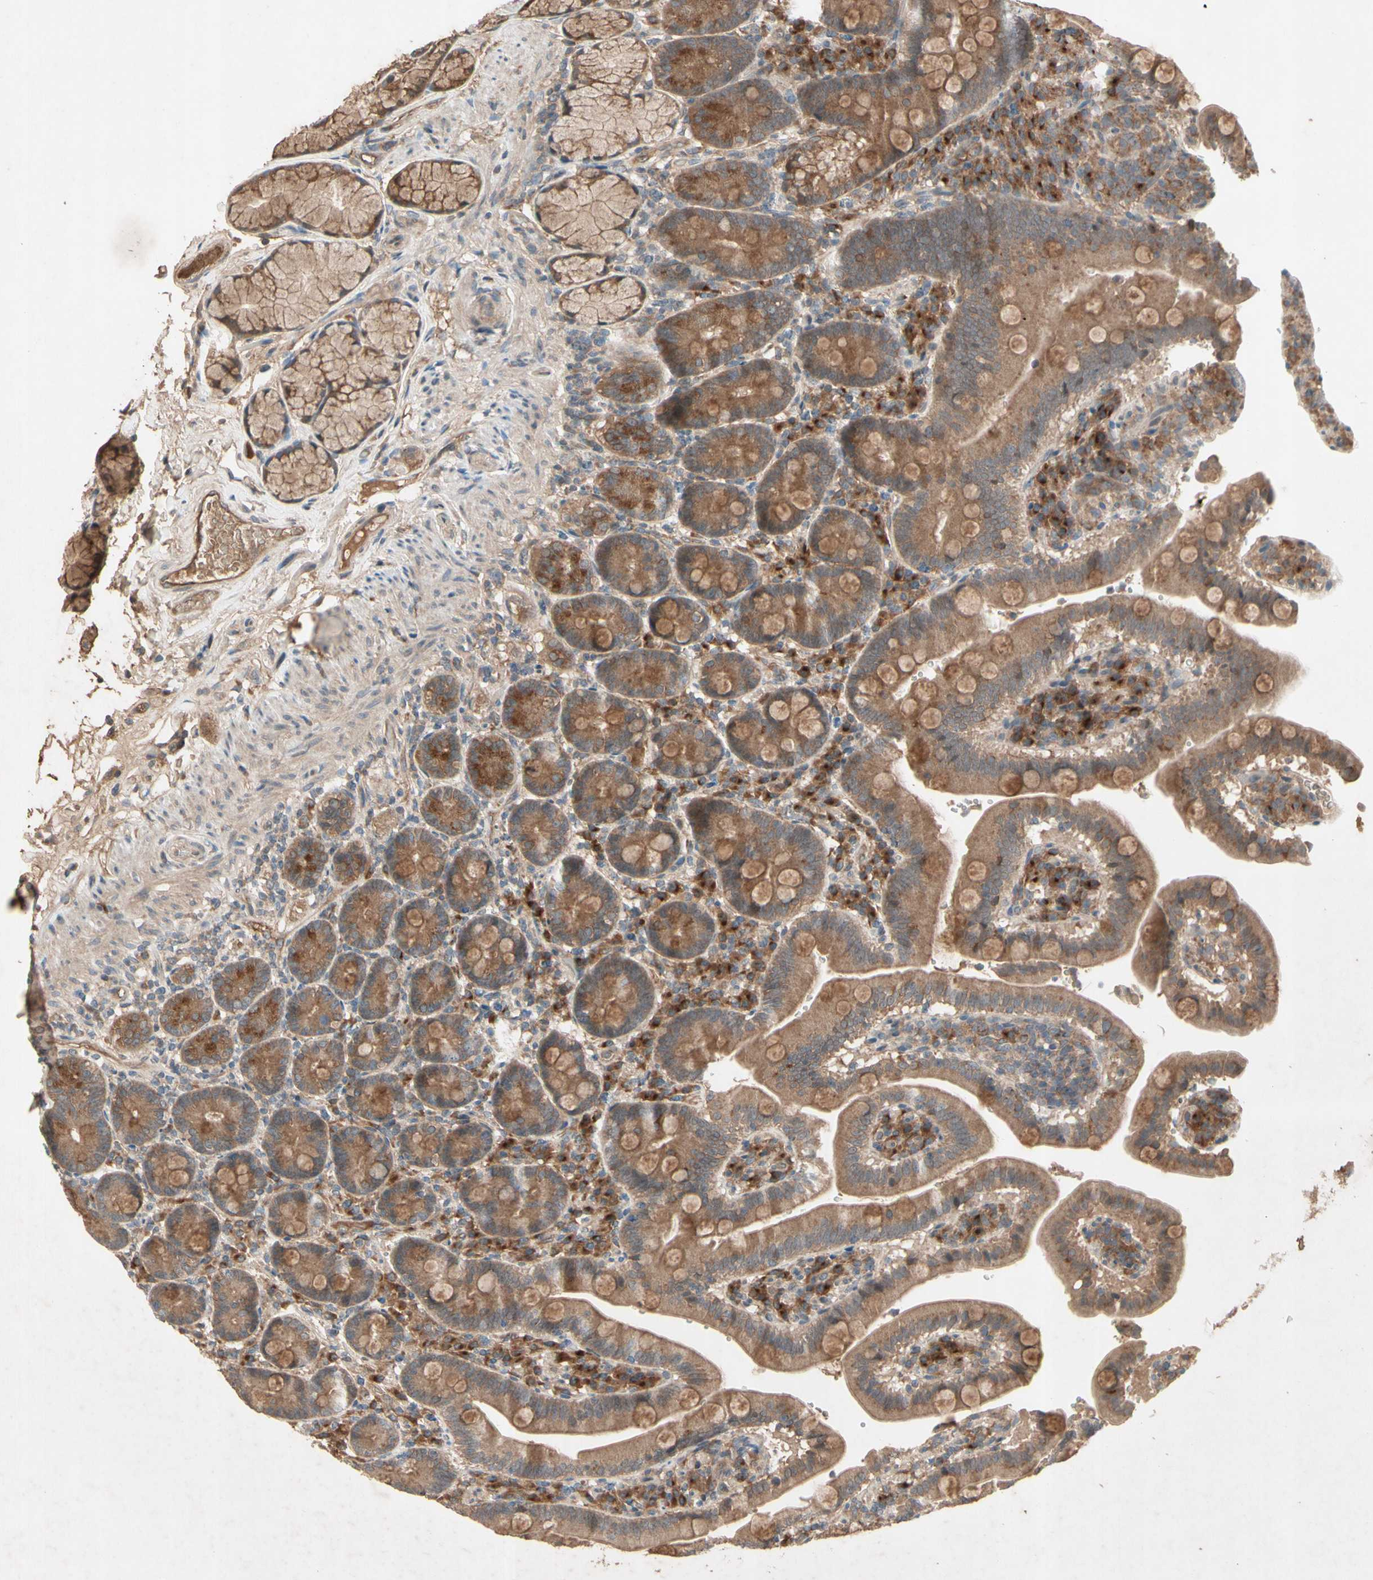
{"staining": {"intensity": "moderate", "quantity": ">75%", "location": "cytoplasmic/membranous"}, "tissue": "duodenum", "cell_type": "Glandular cells", "image_type": "normal", "snomed": [{"axis": "morphology", "description": "Normal tissue, NOS"}, {"axis": "topography", "description": "Small intestine, NOS"}], "caption": "Immunohistochemistry (IHC) (DAB (3,3'-diaminobenzidine)) staining of normal duodenum demonstrates moderate cytoplasmic/membranous protein staining in about >75% of glandular cells.", "gene": "NSF", "patient": {"sex": "female", "age": 71}}